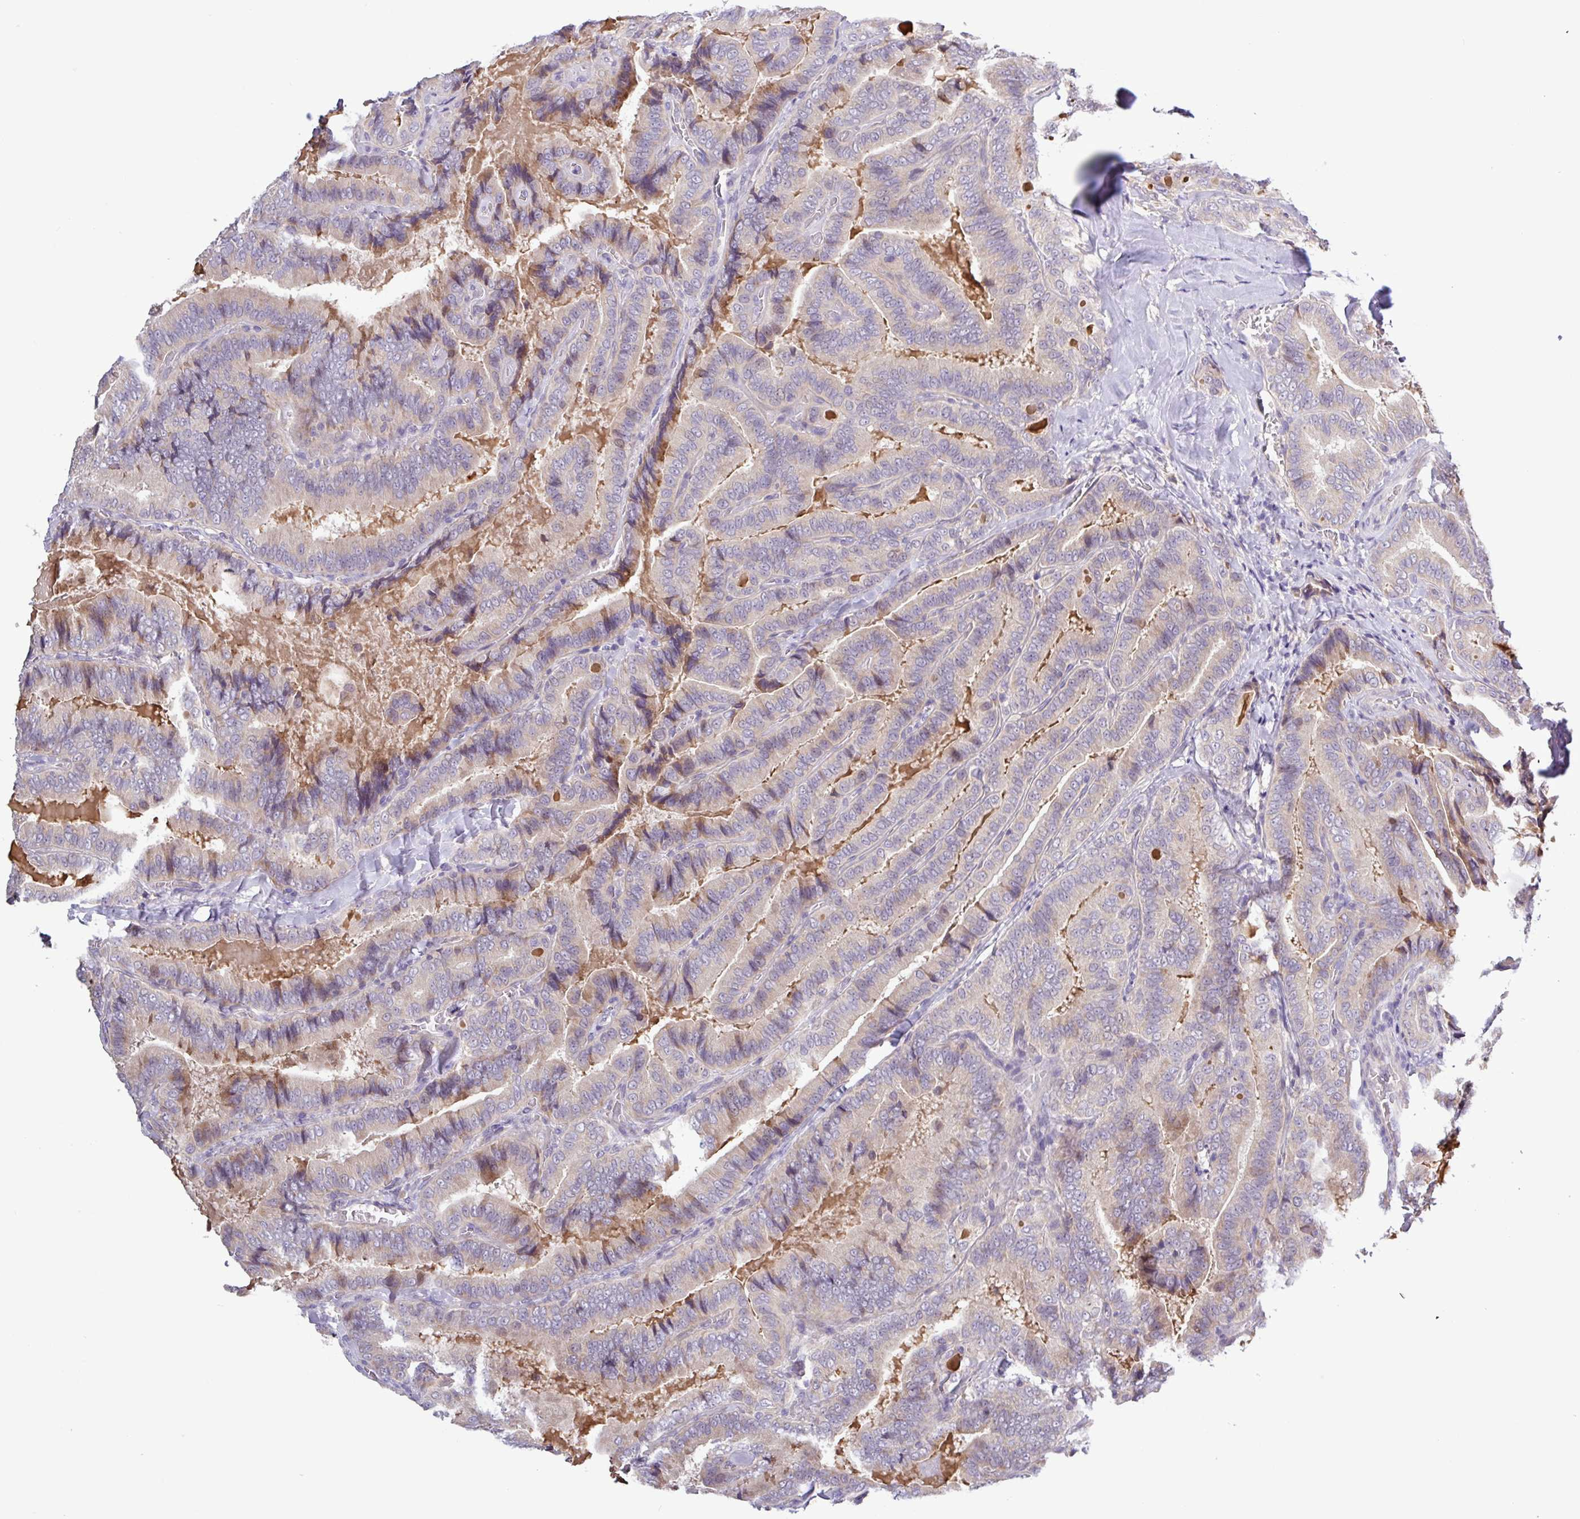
{"staining": {"intensity": "weak", "quantity": "25%-75%", "location": "cytoplasmic/membranous"}, "tissue": "thyroid cancer", "cell_type": "Tumor cells", "image_type": "cancer", "snomed": [{"axis": "morphology", "description": "Papillary adenocarcinoma, NOS"}, {"axis": "topography", "description": "Thyroid gland"}], "caption": "Immunohistochemical staining of thyroid cancer demonstrates low levels of weak cytoplasmic/membranous protein expression in approximately 25%-75% of tumor cells. (Stains: DAB (3,3'-diaminobenzidine) in brown, nuclei in blue, Microscopy: brightfield microscopy at high magnification).", "gene": "SFTPB", "patient": {"sex": "male", "age": 61}}